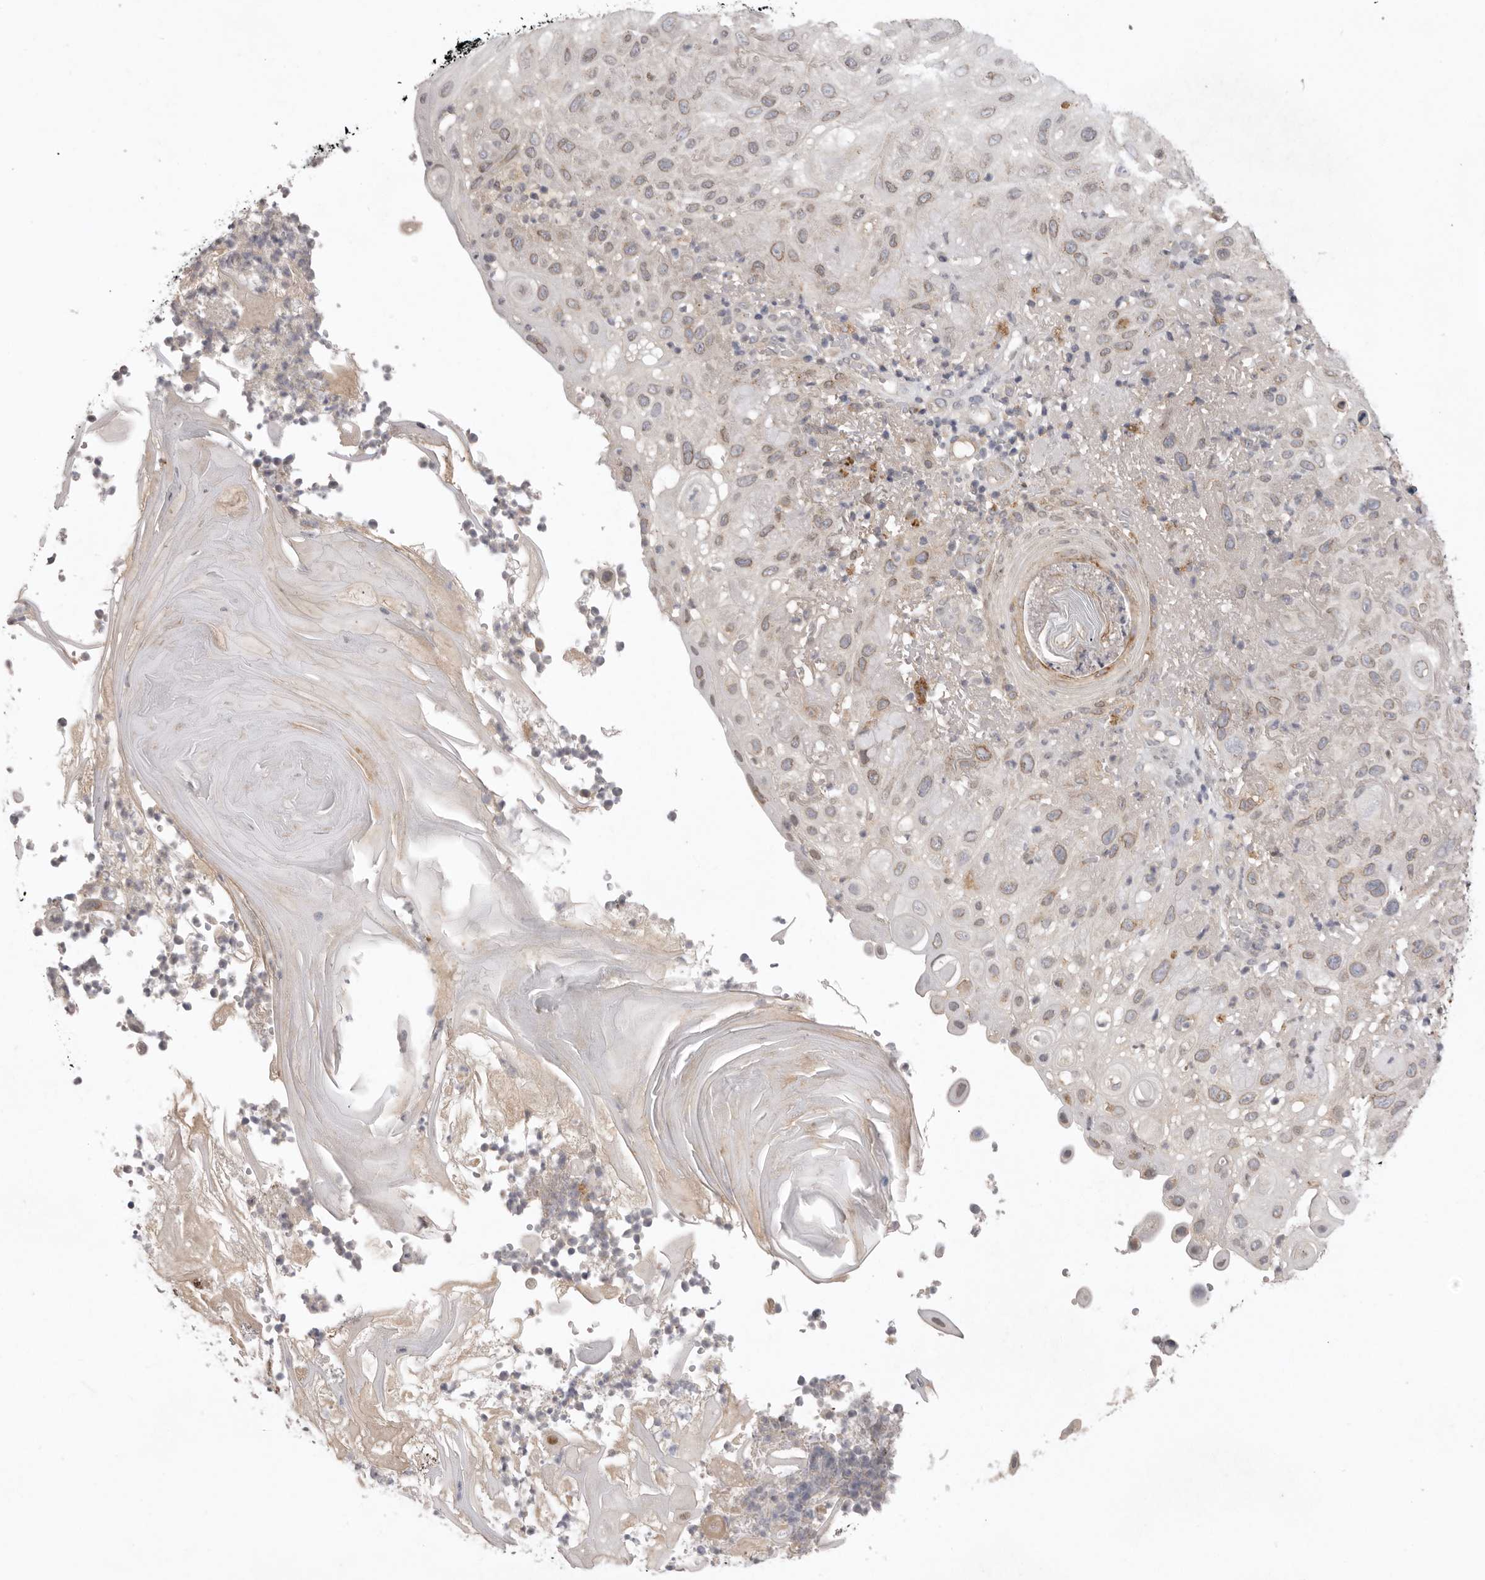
{"staining": {"intensity": "weak", "quantity": "25%-75%", "location": "cytoplasmic/membranous,nuclear"}, "tissue": "skin cancer", "cell_type": "Tumor cells", "image_type": "cancer", "snomed": [{"axis": "morphology", "description": "Normal tissue, NOS"}, {"axis": "morphology", "description": "Squamous cell carcinoma, NOS"}, {"axis": "topography", "description": "Skin"}], "caption": "A micrograph of skin cancer stained for a protein displays weak cytoplasmic/membranous and nuclear brown staining in tumor cells.", "gene": "TLR3", "patient": {"sex": "female", "age": 96}}